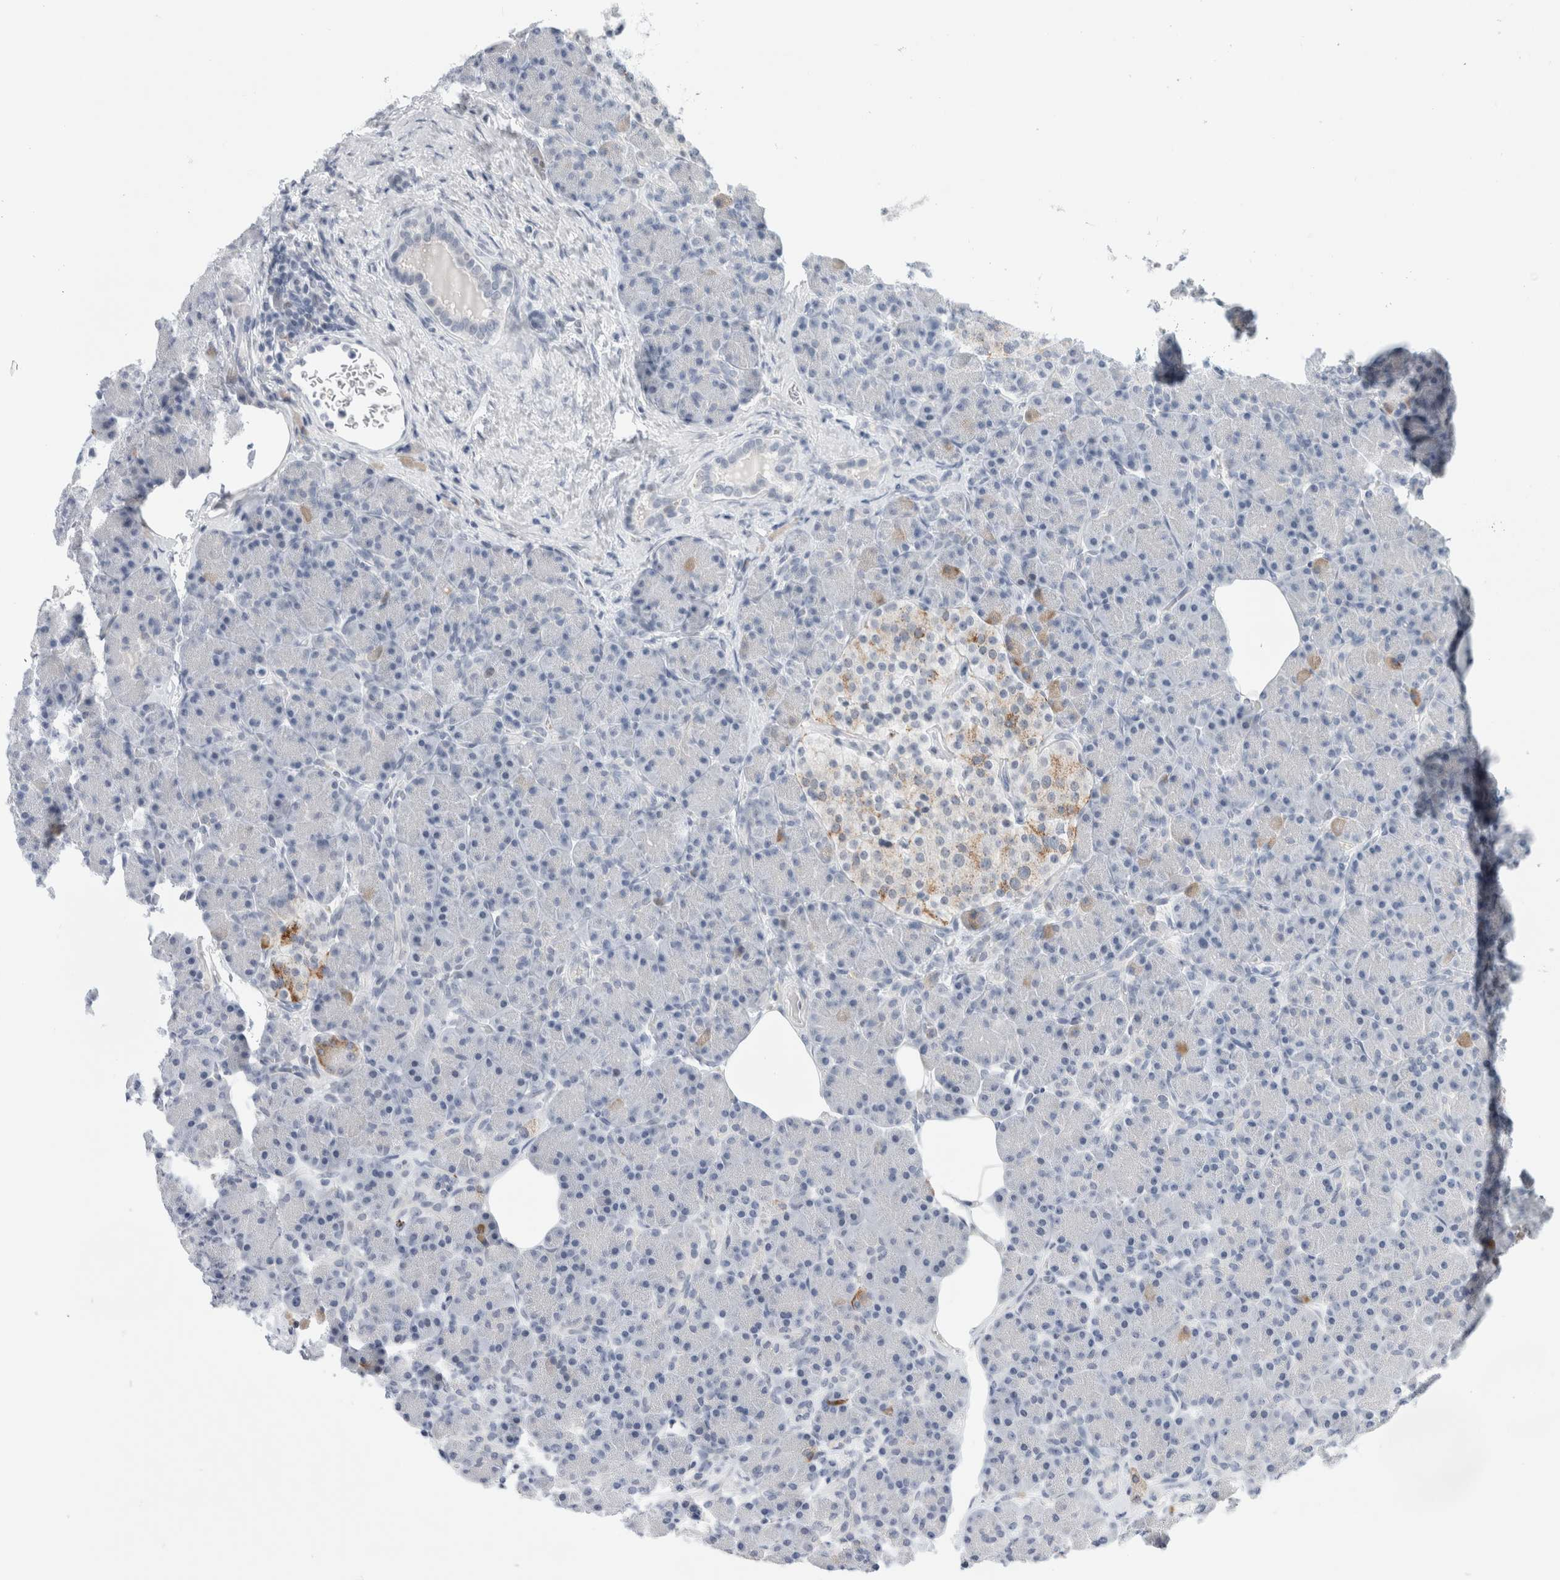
{"staining": {"intensity": "negative", "quantity": "none", "location": "none"}, "tissue": "pancreas", "cell_type": "Exocrine glandular cells", "image_type": "normal", "snomed": [{"axis": "morphology", "description": "Normal tissue, NOS"}, {"axis": "topography", "description": "Pancreas"}], "caption": "IHC histopathology image of unremarkable human pancreas stained for a protein (brown), which displays no expression in exocrine glandular cells. (Brightfield microscopy of DAB immunohistochemistry (IHC) at high magnification).", "gene": "KNL1", "patient": {"sex": "female", "age": 43}}